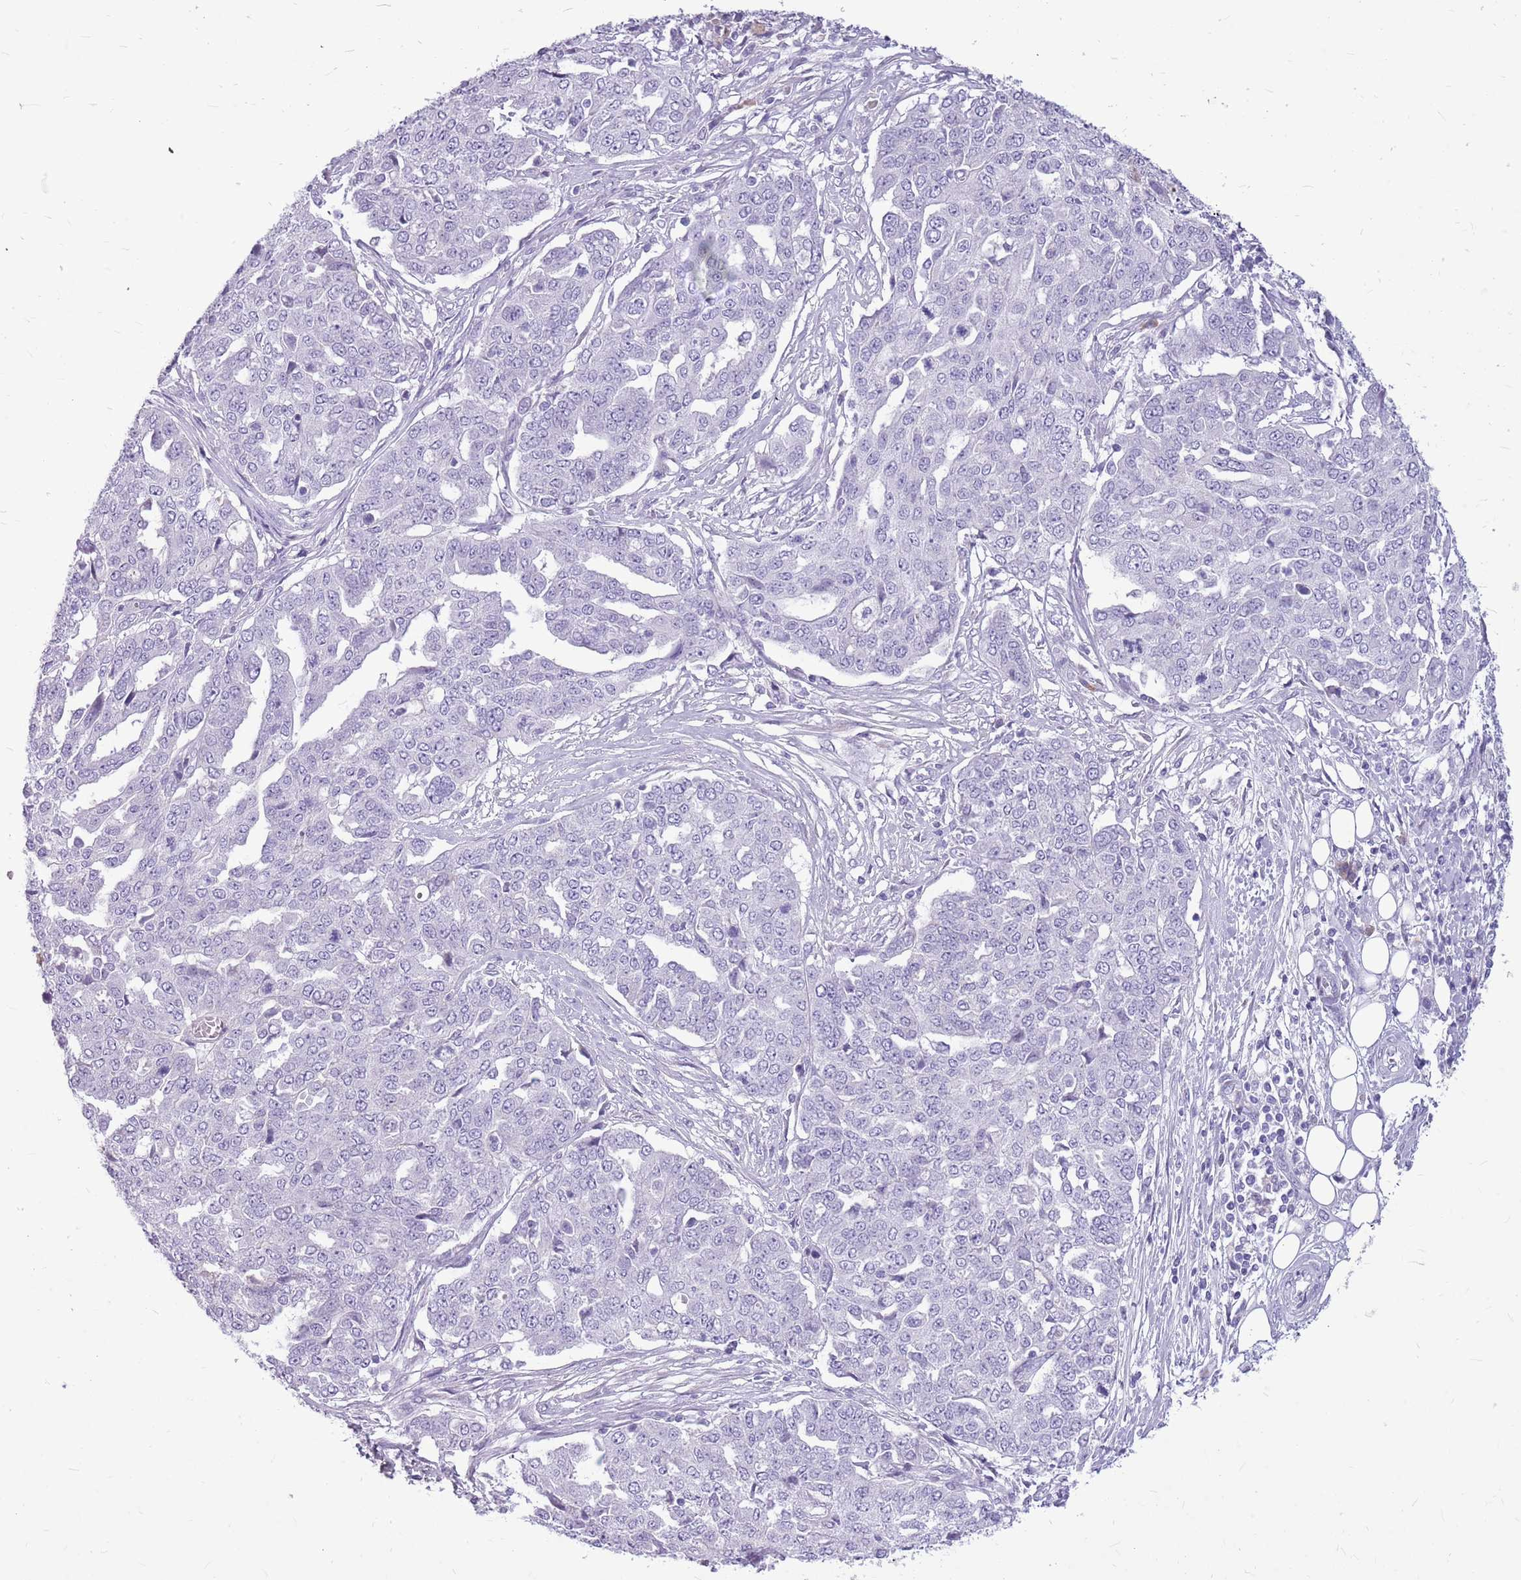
{"staining": {"intensity": "negative", "quantity": "none", "location": "none"}, "tissue": "ovarian cancer", "cell_type": "Tumor cells", "image_type": "cancer", "snomed": [{"axis": "morphology", "description": "Cystadenocarcinoma, serous, NOS"}, {"axis": "topography", "description": "Soft tissue"}, {"axis": "topography", "description": "Ovary"}], "caption": "DAB immunohistochemical staining of ovarian cancer displays no significant positivity in tumor cells. The staining is performed using DAB brown chromogen with nuclei counter-stained in using hematoxylin.", "gene": "ZNF425", "patient": {"sex": "female", "age": 57}}